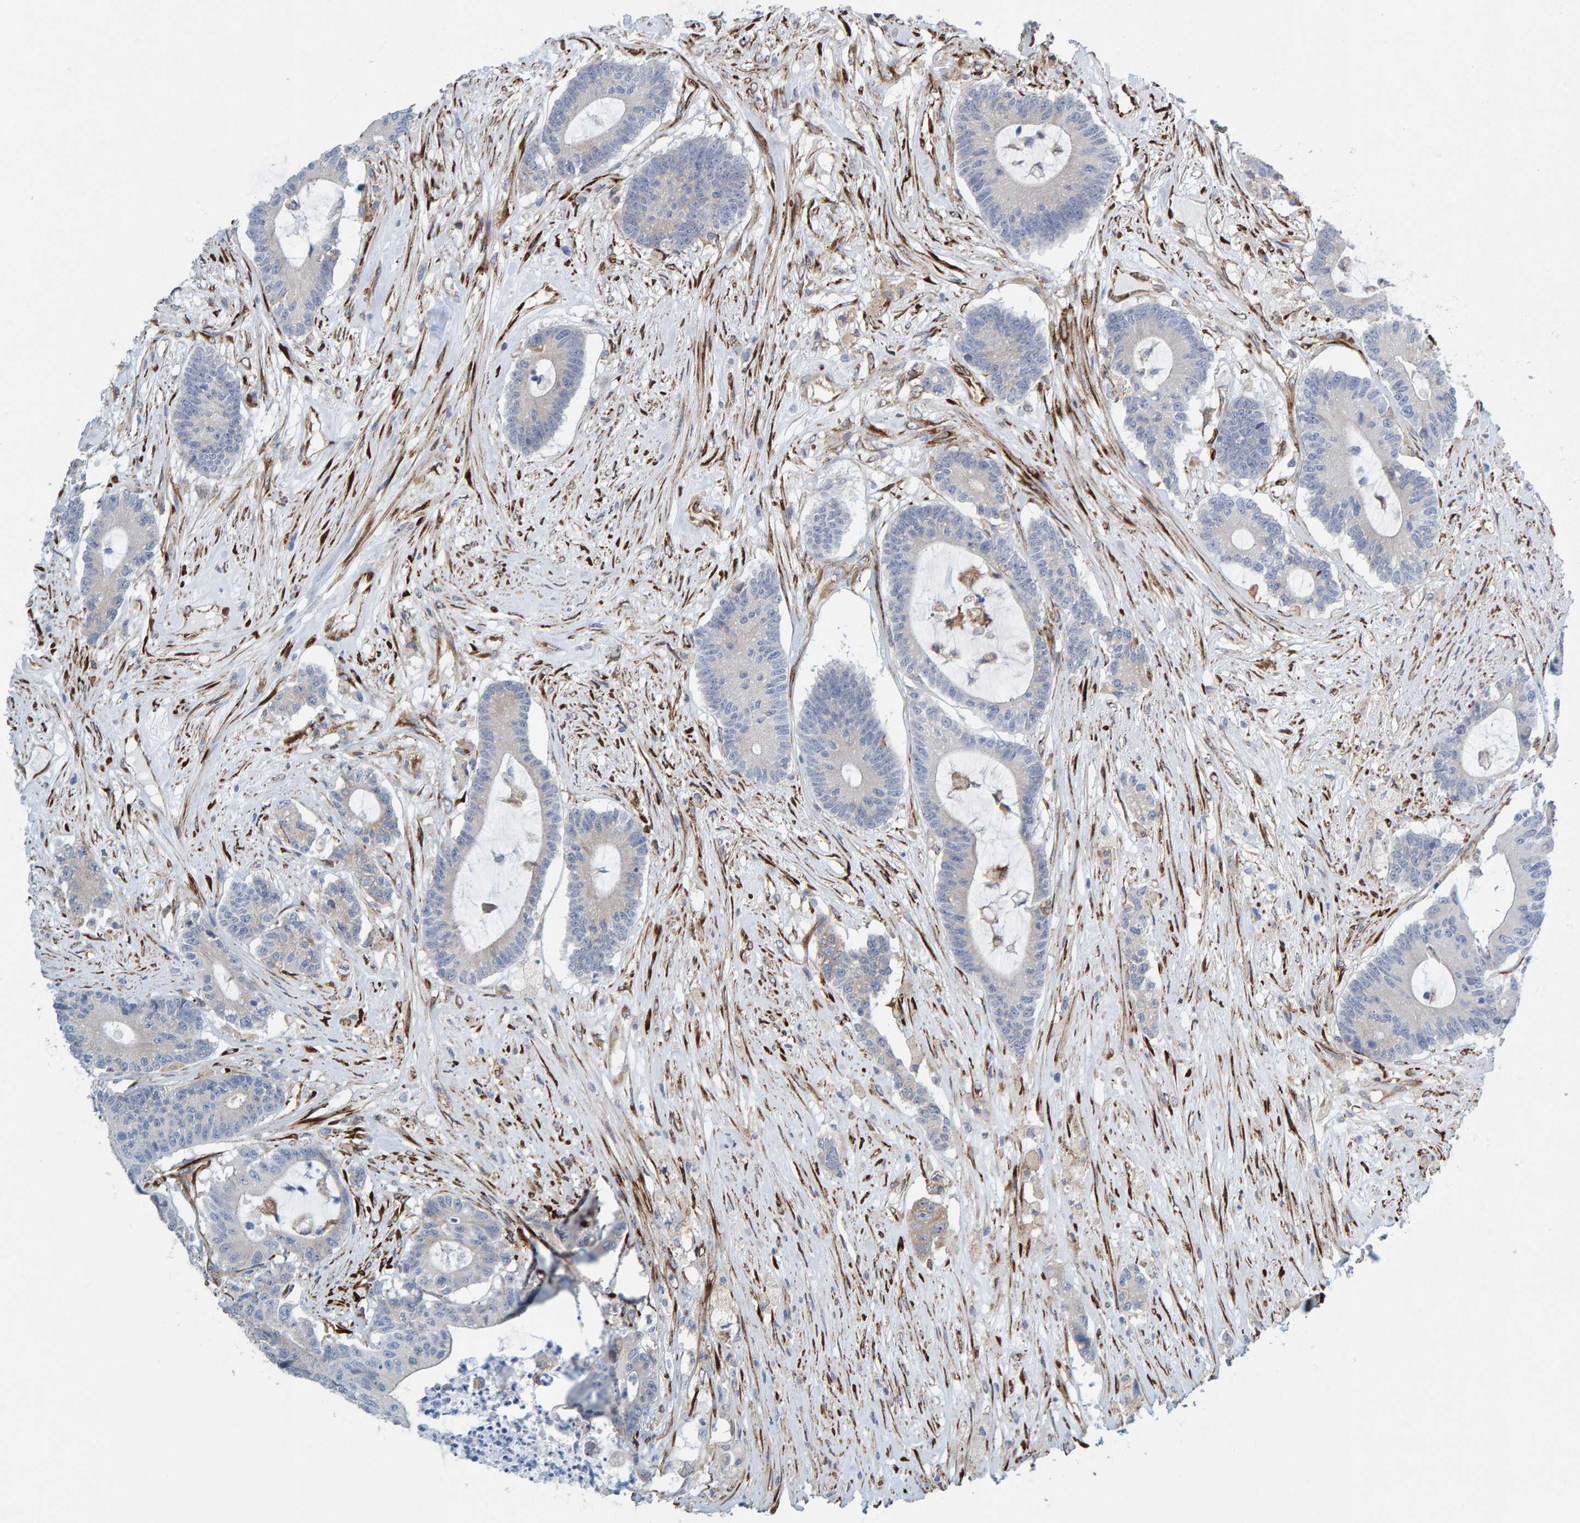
{"staining": {"intensity": "negative", "quantity": "none", "location": "none"}, "tissue": "colorectal cancer", "cell_type": "Tumor cells", "image_type": "cancer", "snomed": [{"axis": "morphology", "description": "Adenocarcinoma, NOS"}, {"axis": "topography", "description": "Colon"}], "caption": "Human colorectal cancer (adenocarcinoma) stained for a protein using immunohistochemistry (IHC) exhibits no expression in tumor cells.", "gene": "MMP16", "patient": {"sex": "female", "age": 84}}